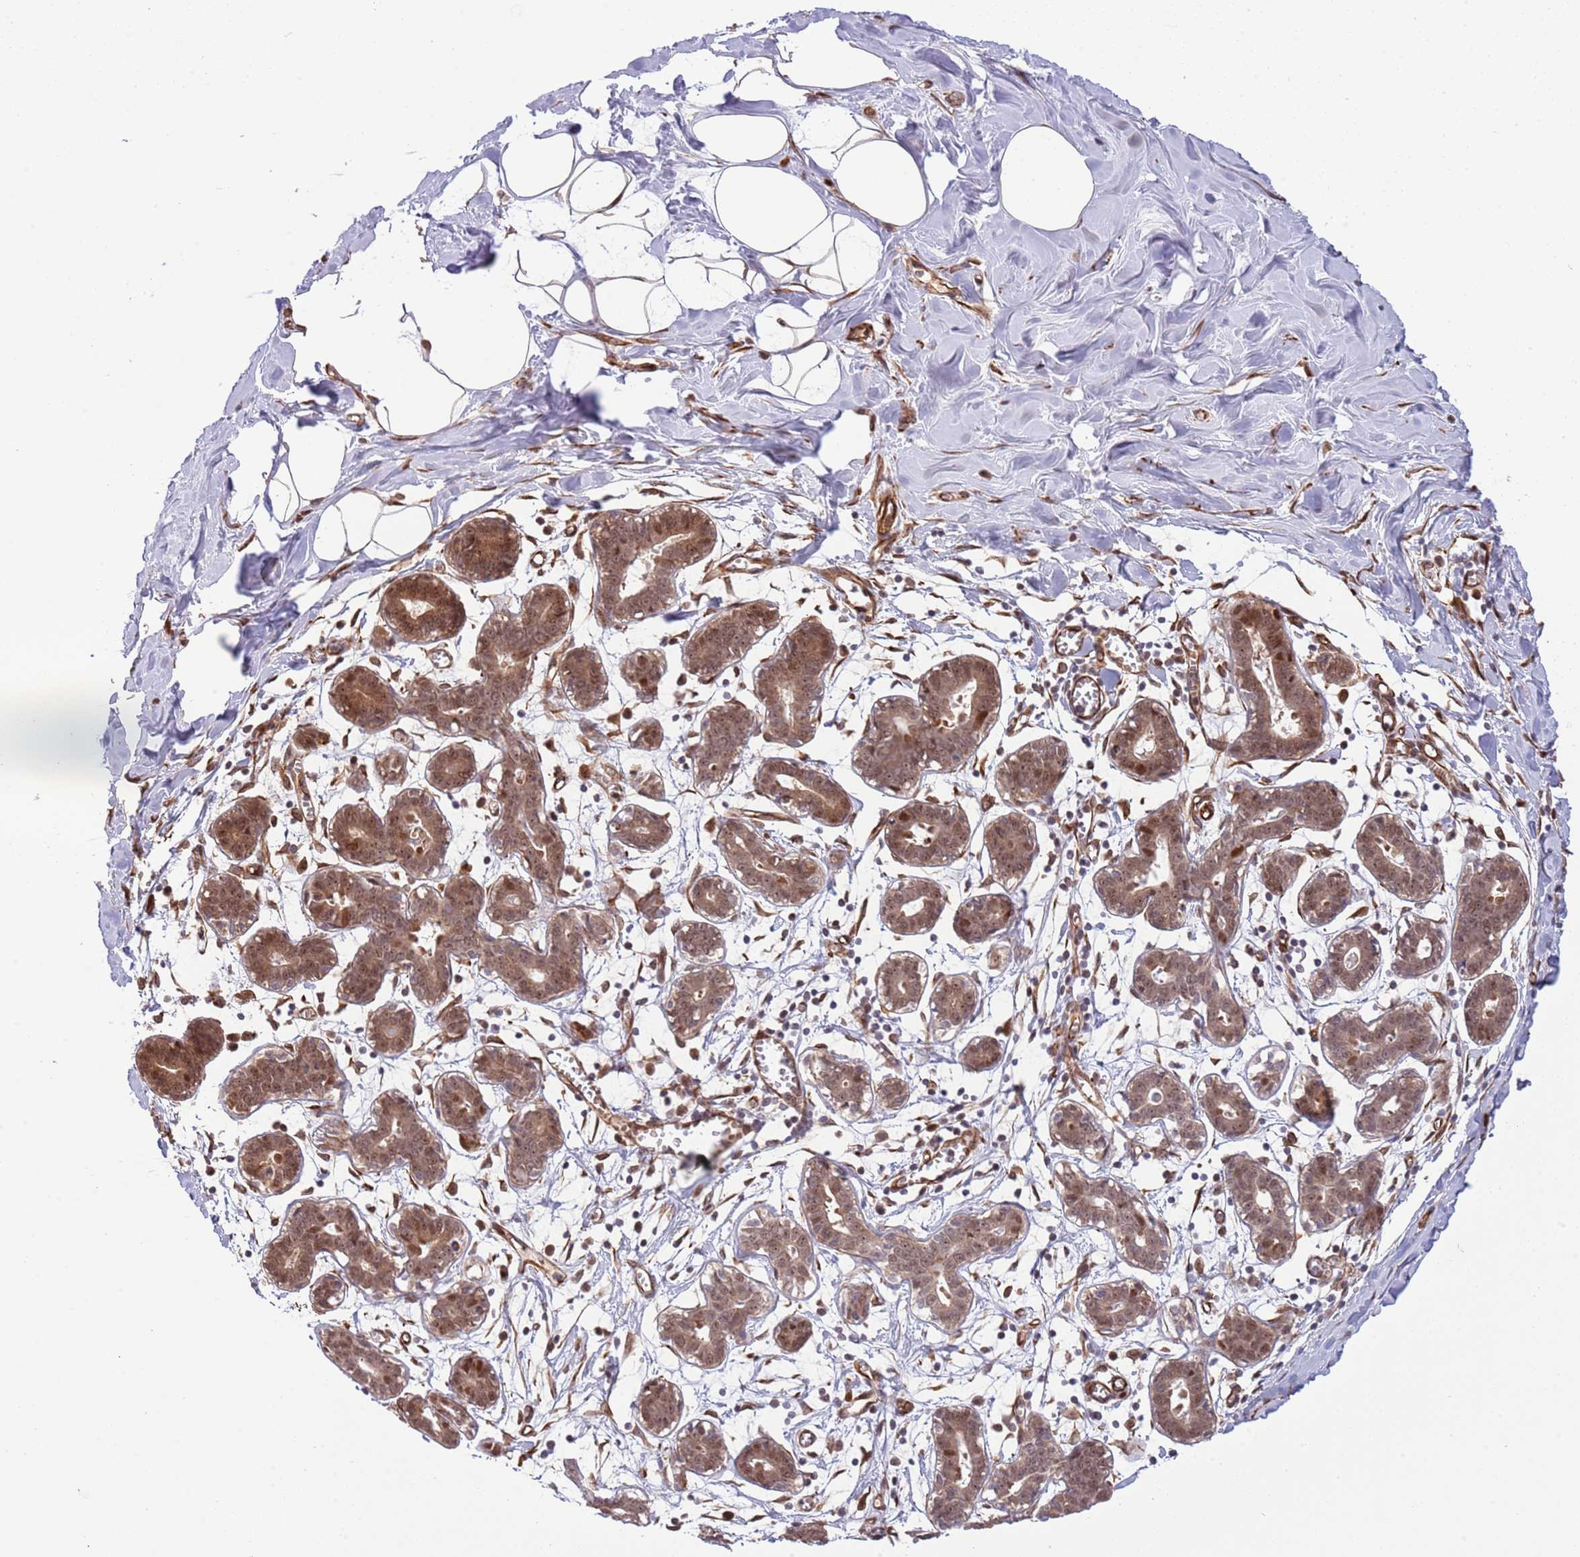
{"staining": {"intensity": "moderate", "quantity": ">75%", "location": "cytoplasmic/membranous"}, "tissue": "breast", "cell_type": "Adipocytes", "image_type": "normal", "snomed": [{"axis": "morphology", "description": "Normal tissue, NOS"}, {"axis": "topography", "description": "Breast"}], "caption": "Immunohistochemical staining of unremarkable breast displays medium levels of moderate cytoplasmic/membranous expression in about >75% of adipocytes.", "gene": "NEK3", "patient": {"sex": "female", "age": 27}}